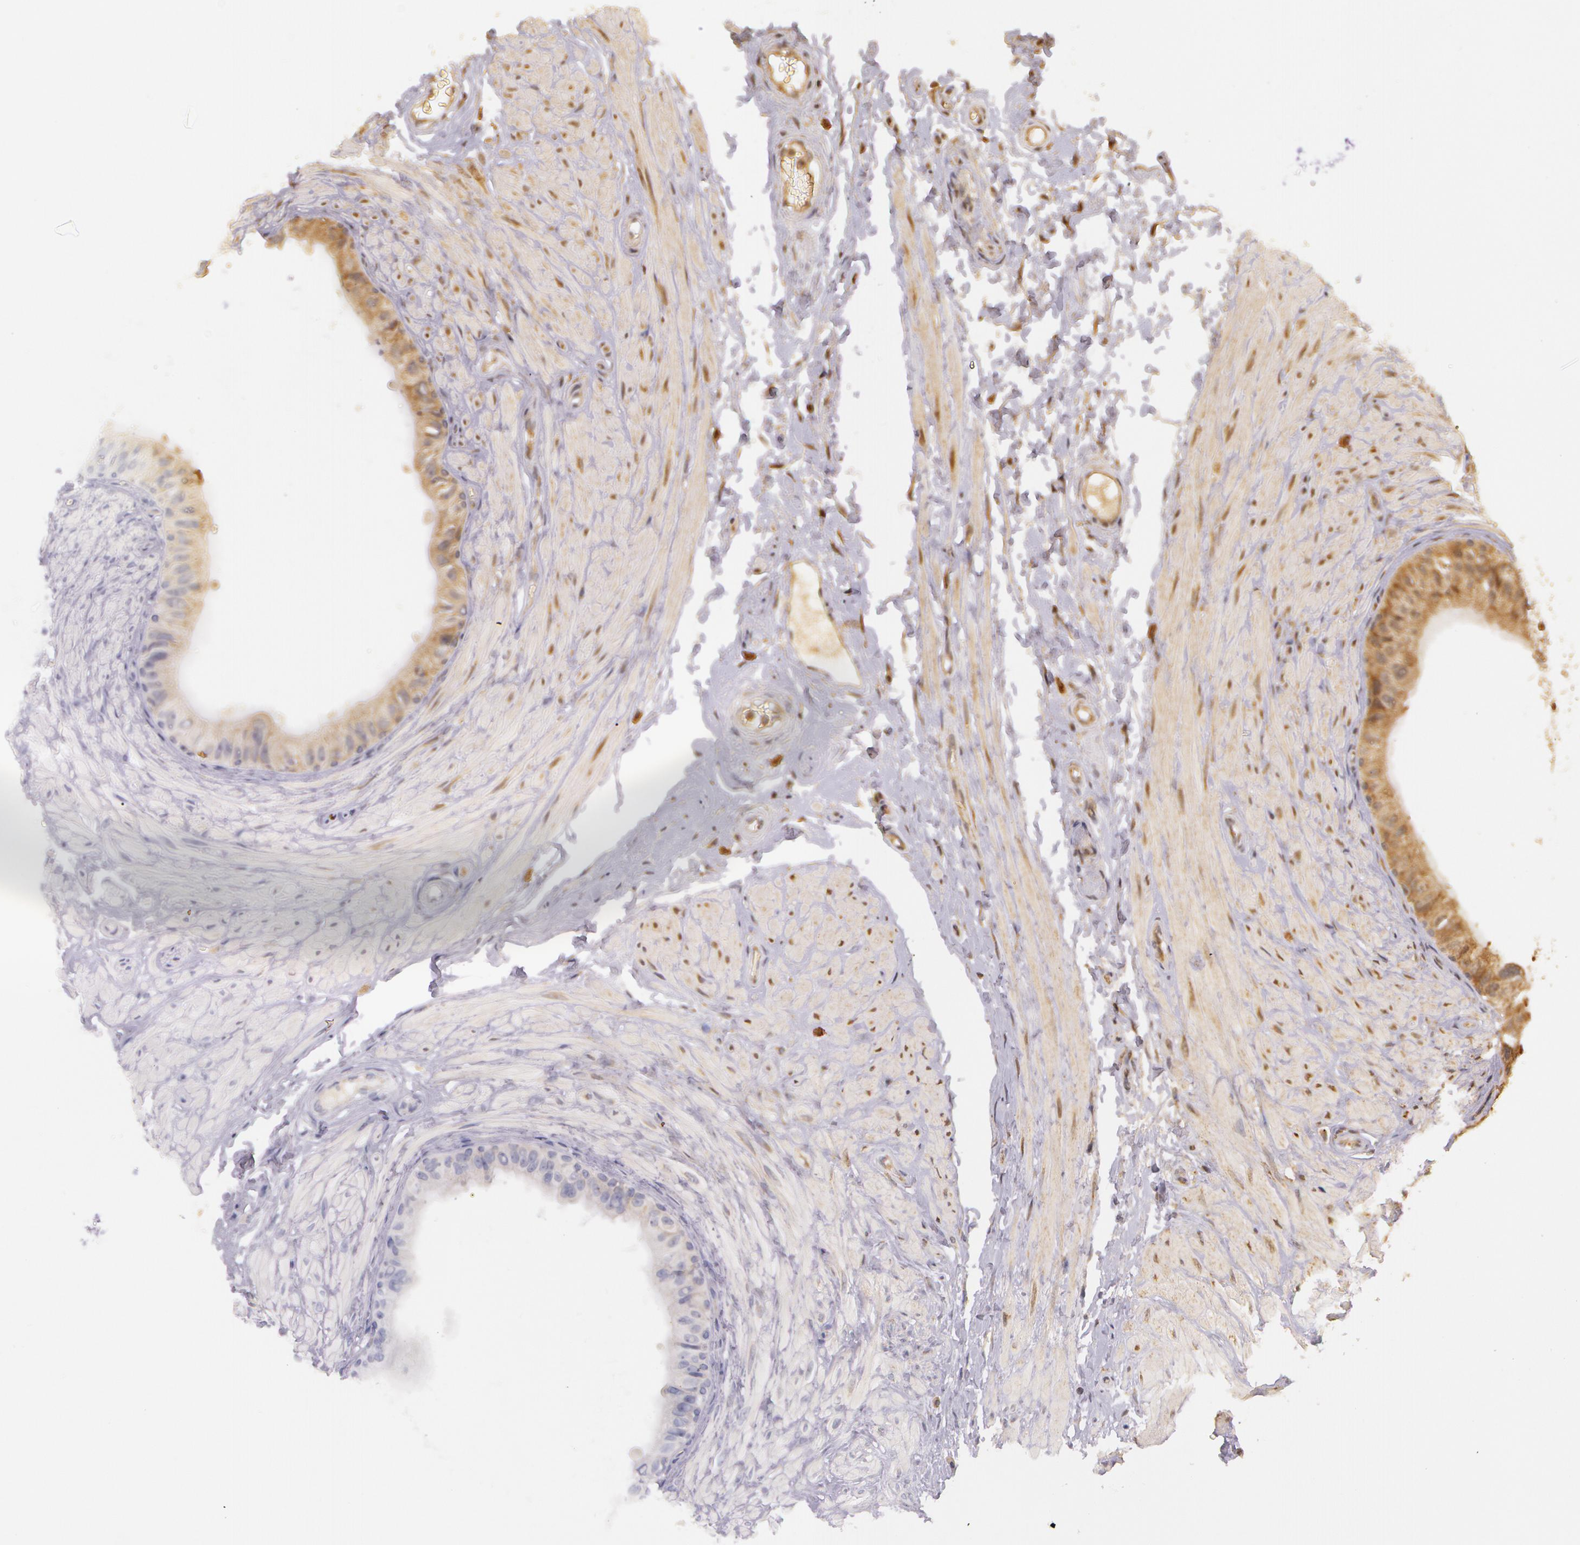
{"staining": {"intensity": "strong", "quantity": ">75%", "location": "cytoplasmic/membranous"}, "tissue": "epididymis", "cell_type": "Glandular cells", "image_type": "normal", "snomed": [{"axis": "morphology", "description": "Normal tissue, NOS"}, {"axis": "topography", "description": "Epididymis"}], "caption": "Protein expression analysis of normal human epididymis reveals strong cytoplasmic/membranous expression in approximately >75% of glandular cells. (DAB IHC, brown staining for protein, blue staining for nuclei).", "gene": "ASCC2", "patient": {"sex": "male", "age": 68}}